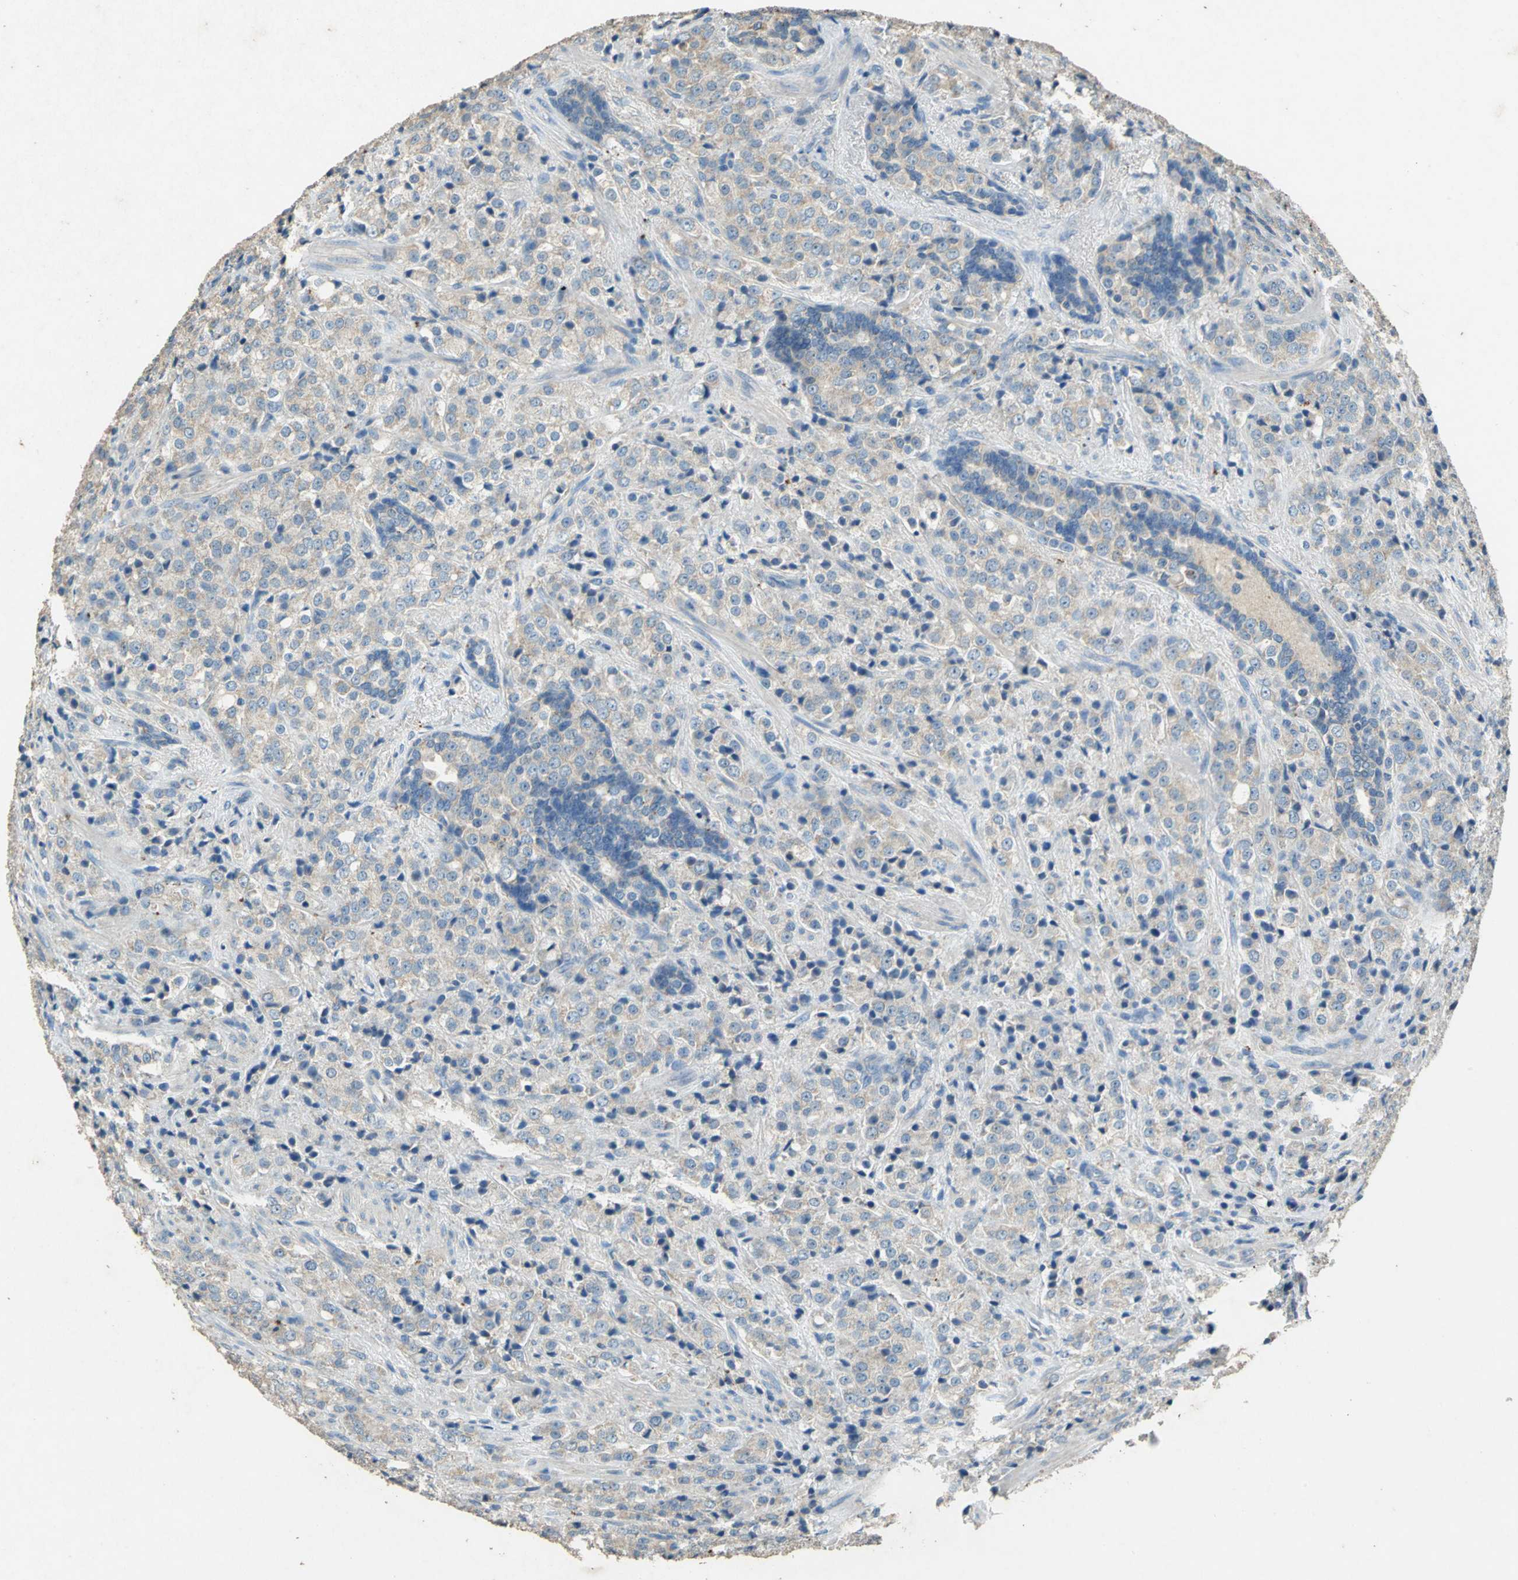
{"staining": {"intensity": "weak", "quantity": ">75%", "location": "cytoplasmic/membranous"}, "tissue": "prostate cancer", "cell_type": "Tumor cells", "image_type": "cancer", "snomed": [{"axis": "morphology", "description": "Adenocarcinoma, Medium grade"}, {"axis": "topography", "description": "Prostate"}], "caption": "Brown immunohistochemical staining in prostate cancer (medium-grade adenocarcinoma) demonstrates weak cytoplasmic/membranous positivity in about >75% of tumor cells.", "gene": "ADAMTS5", "patient": {"sex": "male", "age": 70}}